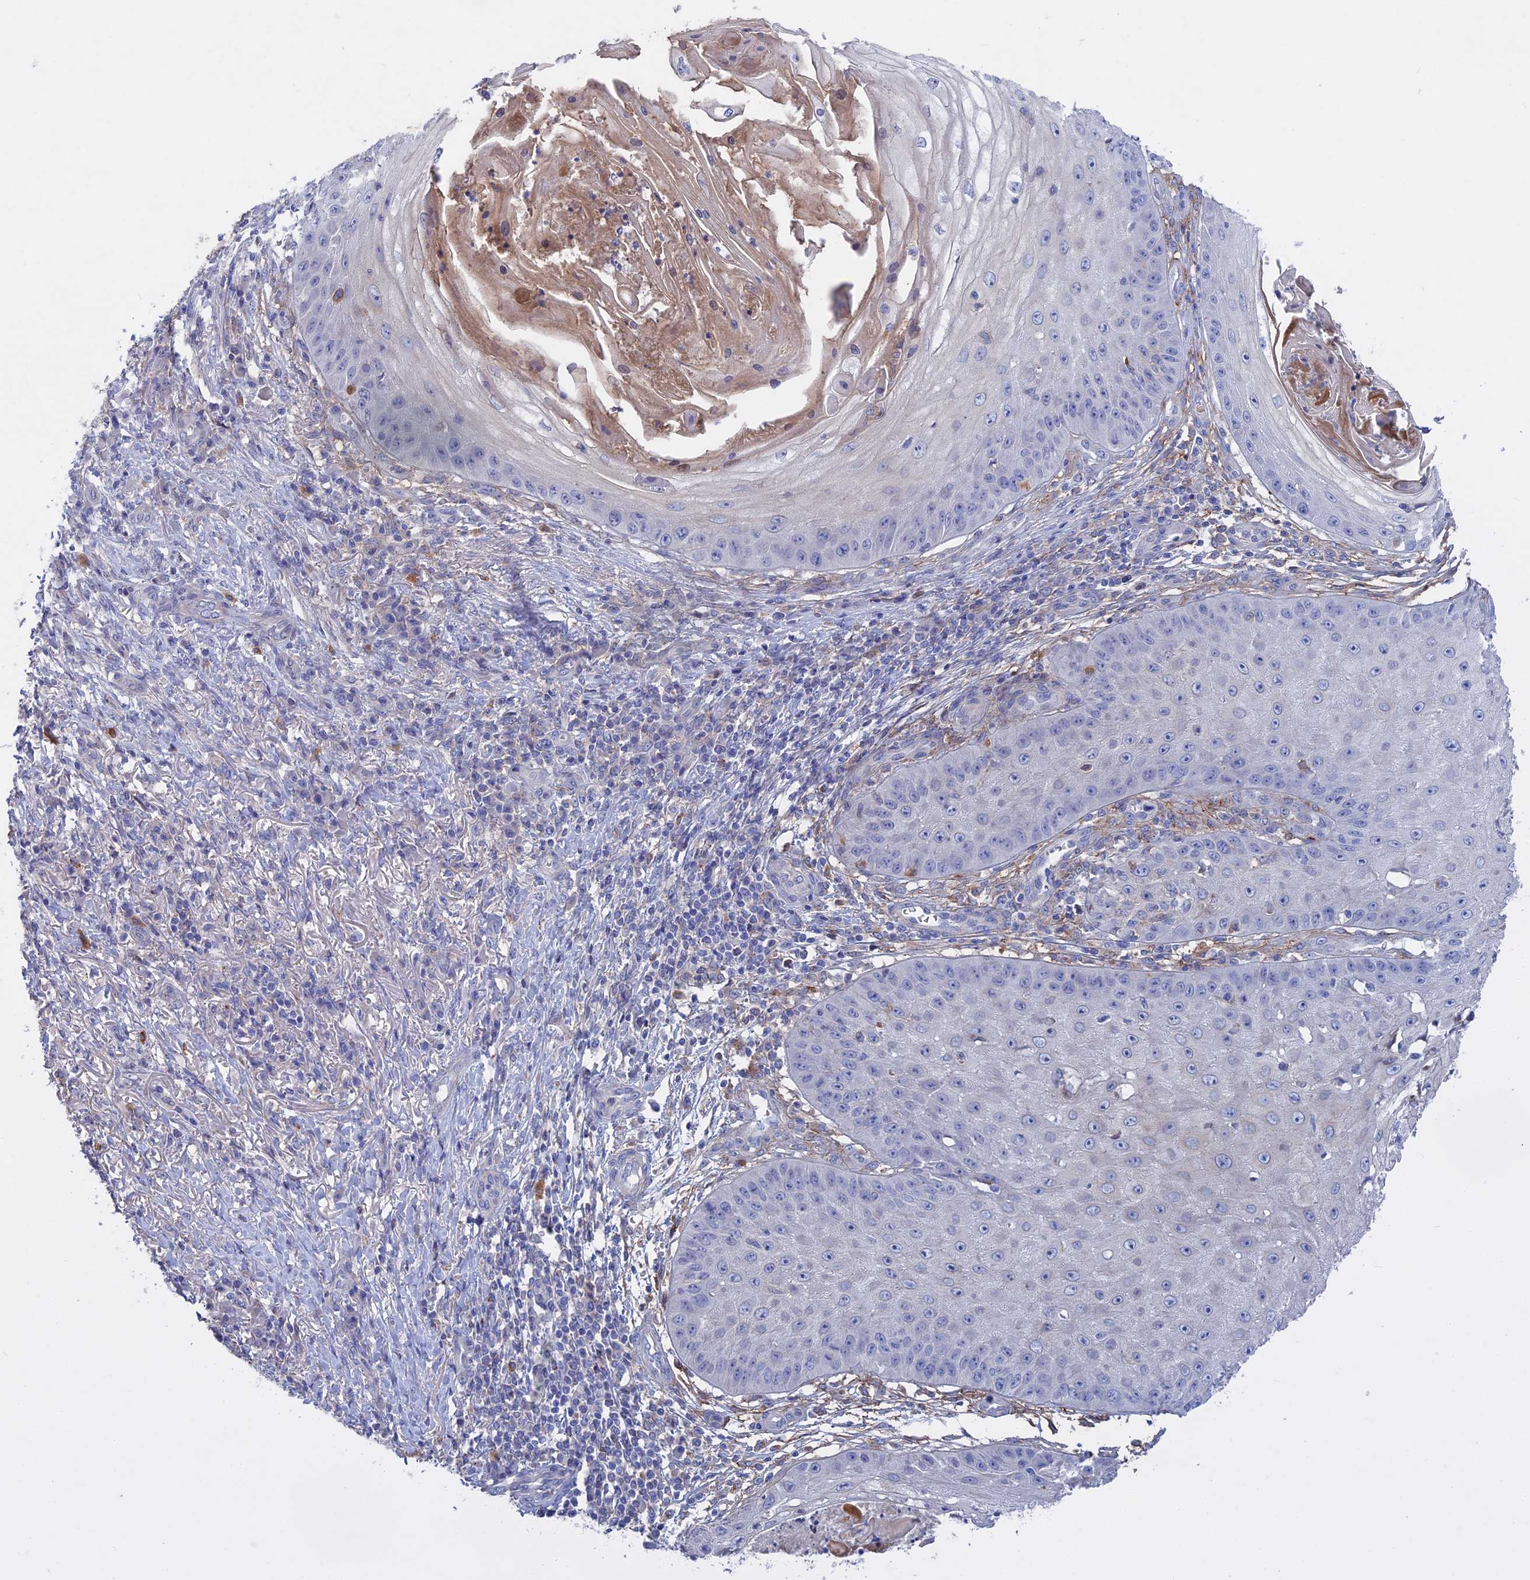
{"staining": {"intensity": "negative", "quantity": "none", "location": "none"}, "tissue": "skin cancer", "cell_type": "Tumor cells", "image_type": "cancer", "snomed": [{"axis": "morphology", "description": "Squamous cell carcinoma, NOS"}, {"axis": "topography", "description": "Skin"}], "caption": "Tumor cells show no significant protein positivity in skin cancer (squamous cell carcinoma).", "gene": "SLC2A6", "patient": {"sex": "male", "age": 70}}